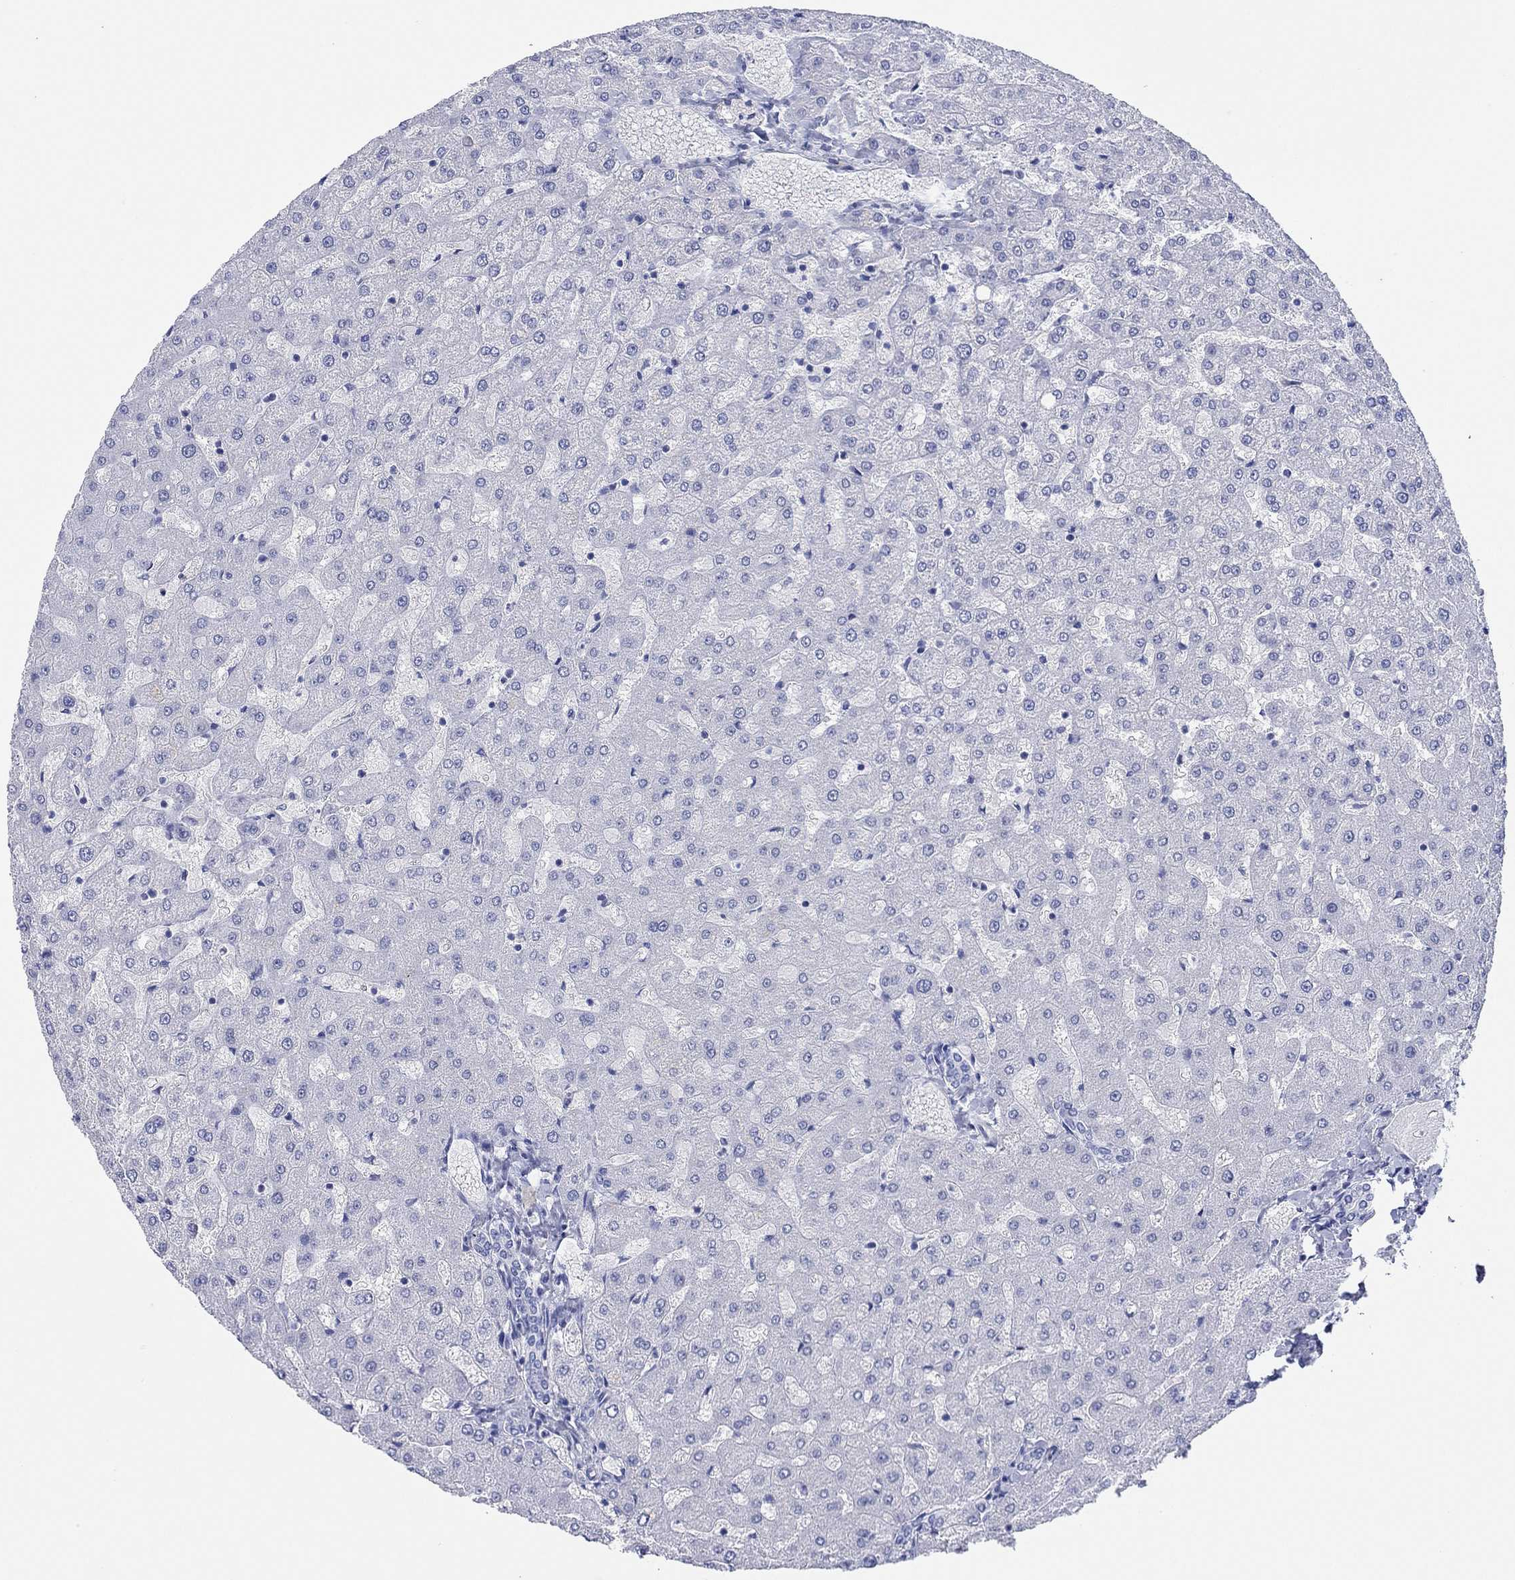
{"staining": {"intensity": "negative", "quantity": "none", "location": "none"}, "tissue": "liver", "cell_type": "Cholangiocytes", "image_type": "normal", "snomed": [{"axis": "morphology", "description": "Normal tissue, NOS"}, {"axis": "topography", "description": "Liver"}], "caption": "Immunohistochemistry micrograph of normal liver: liver stained with DAB demonstrates no significant protein positivity in cholangiocytes. (Immunohistochemistry, brightfield microscopy, high magnification).", "gene": "MAGEB6", "patient": {"sex": "female", "age": 50}}